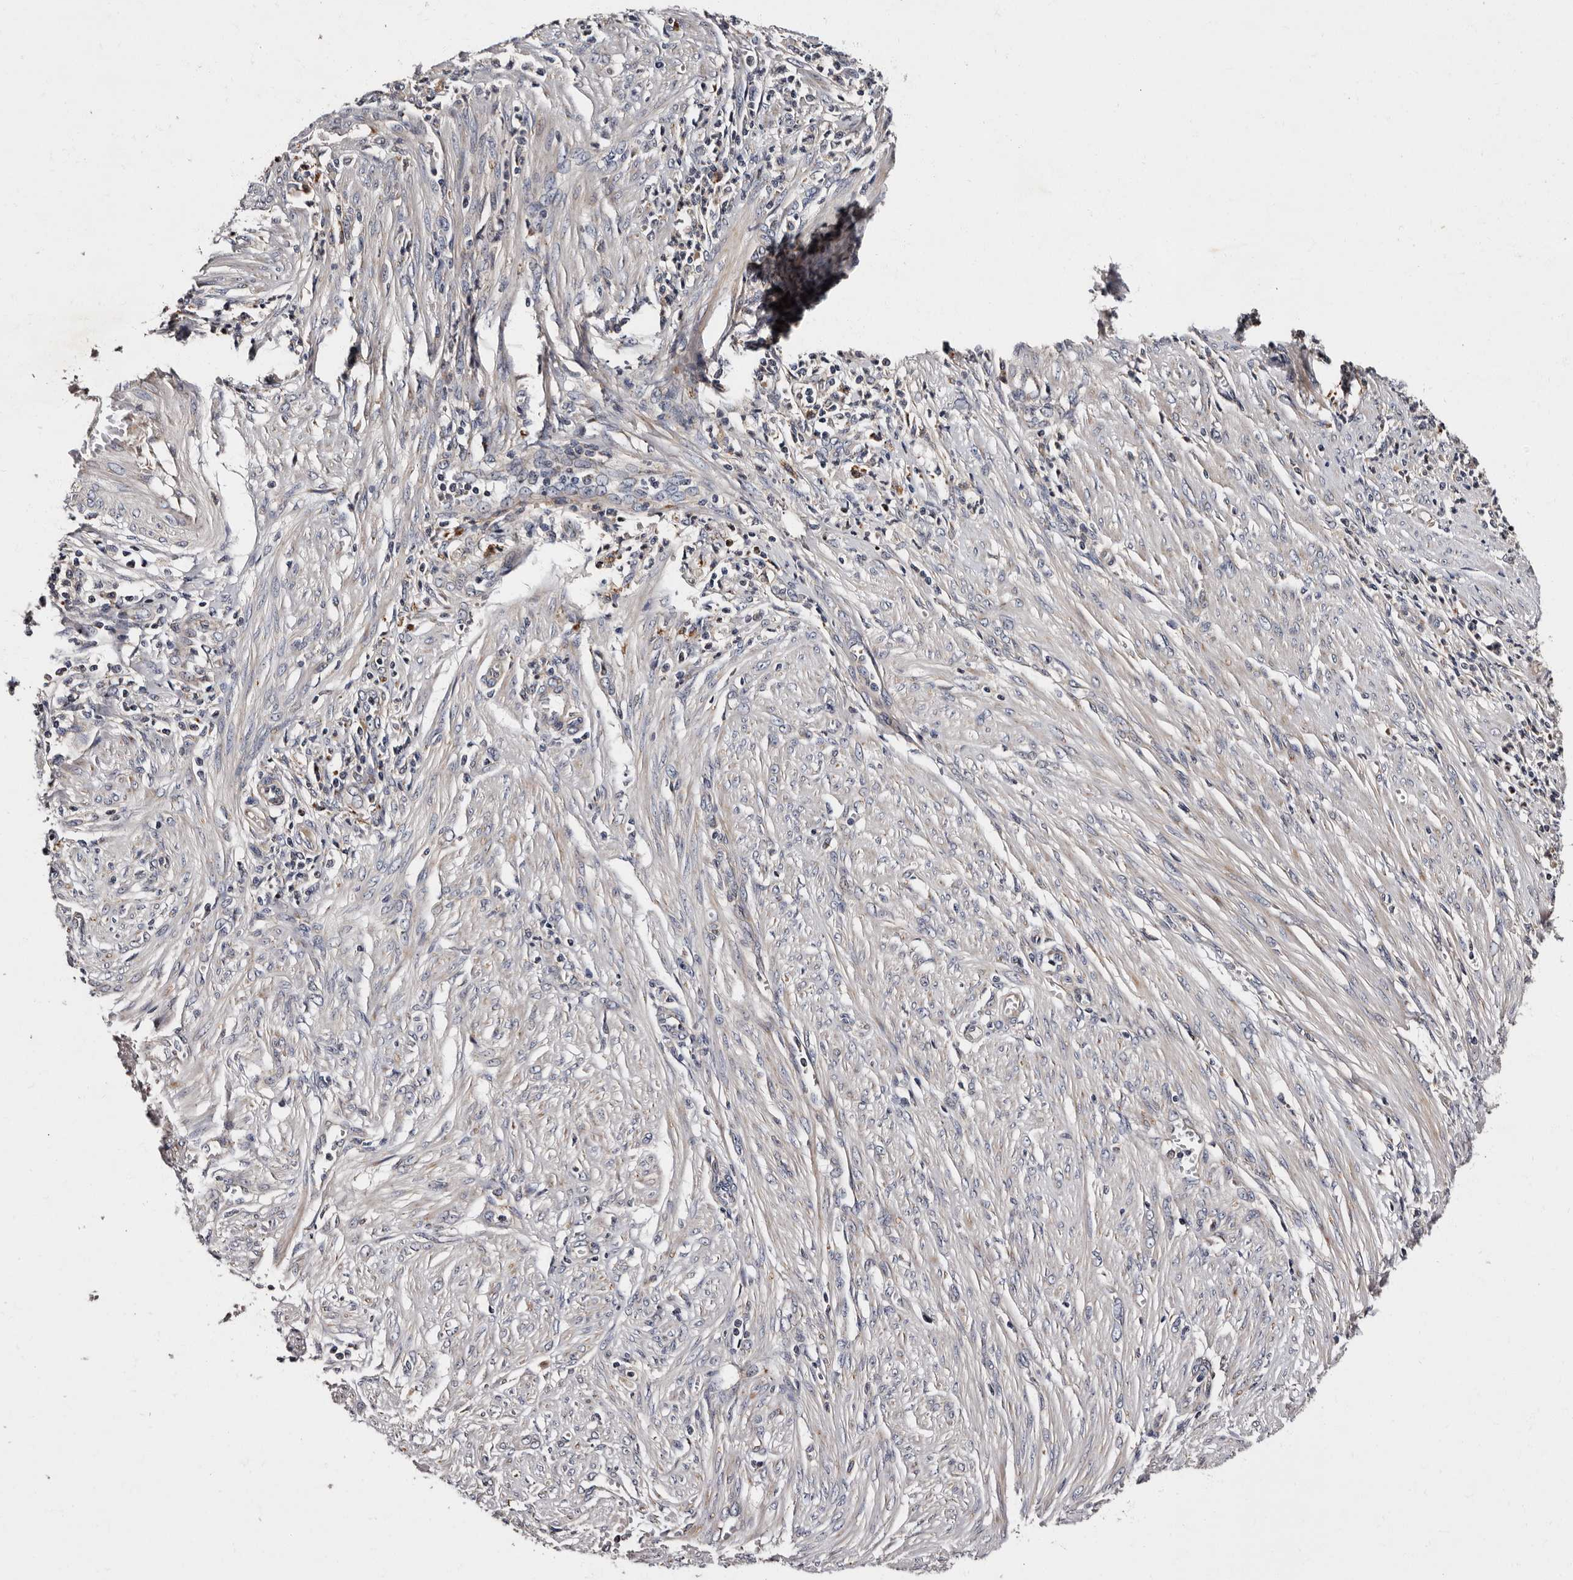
{"staining": {"intensity": "negative", "quantity": "none", "location": "none"}, "tissue": "endometrial cancer", "cell_type": "Tumor cells", "image_type": "cancer", "snomed": [{"axis": "morphology", "description": "Adenocarcinoma, NOS"}, {"axis": "topography", "description": "Endometrium"}], "caption": "Immunohistochemistry of human adenocarcinoma (endometrial) shows no expression in tumor cells.", "gene": "ADCK5", "patient": {"sex": "female", "age": 51}}